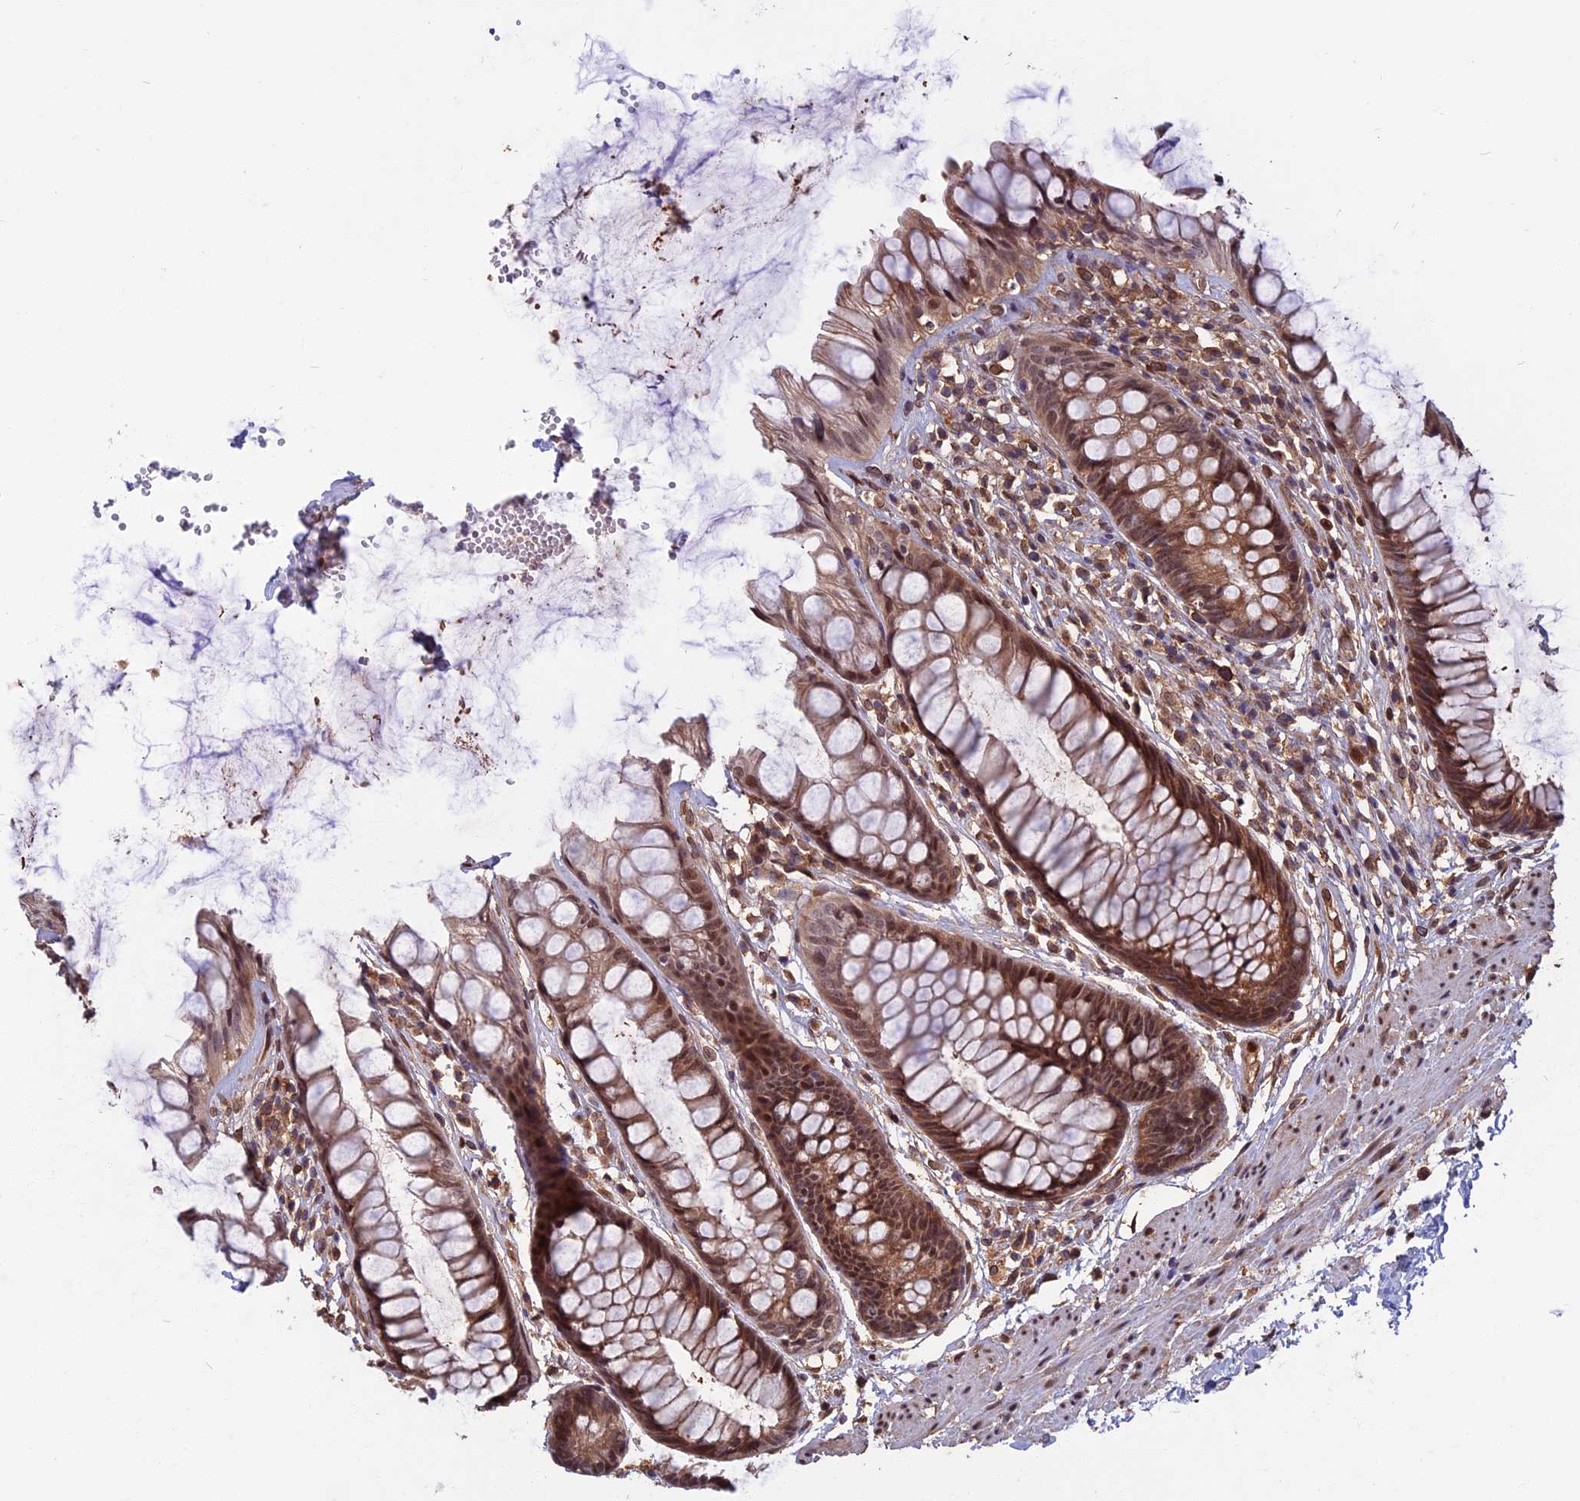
{"staining": {"intensity": "moderate", "quantity": ">75%", "location": "cytoplasmic/membranous,nuclear"}, "tissue": "rectum", "cell_type": "Glandular cells", "image_type": "normal", "snomed": [{"axis": "morphology", "description": "Normal tissue, NOS"}, {"axis": "topography", "description": "Rectum"}], "caption": "Immunohistochemical staining of benign human rectum displays medium levels of moderate cytoplasmic/membranous,nuclear positivity in about >75% of glandular cells.", "gene": "SPG11", "patient": {"sex": "male", "age": 74}}